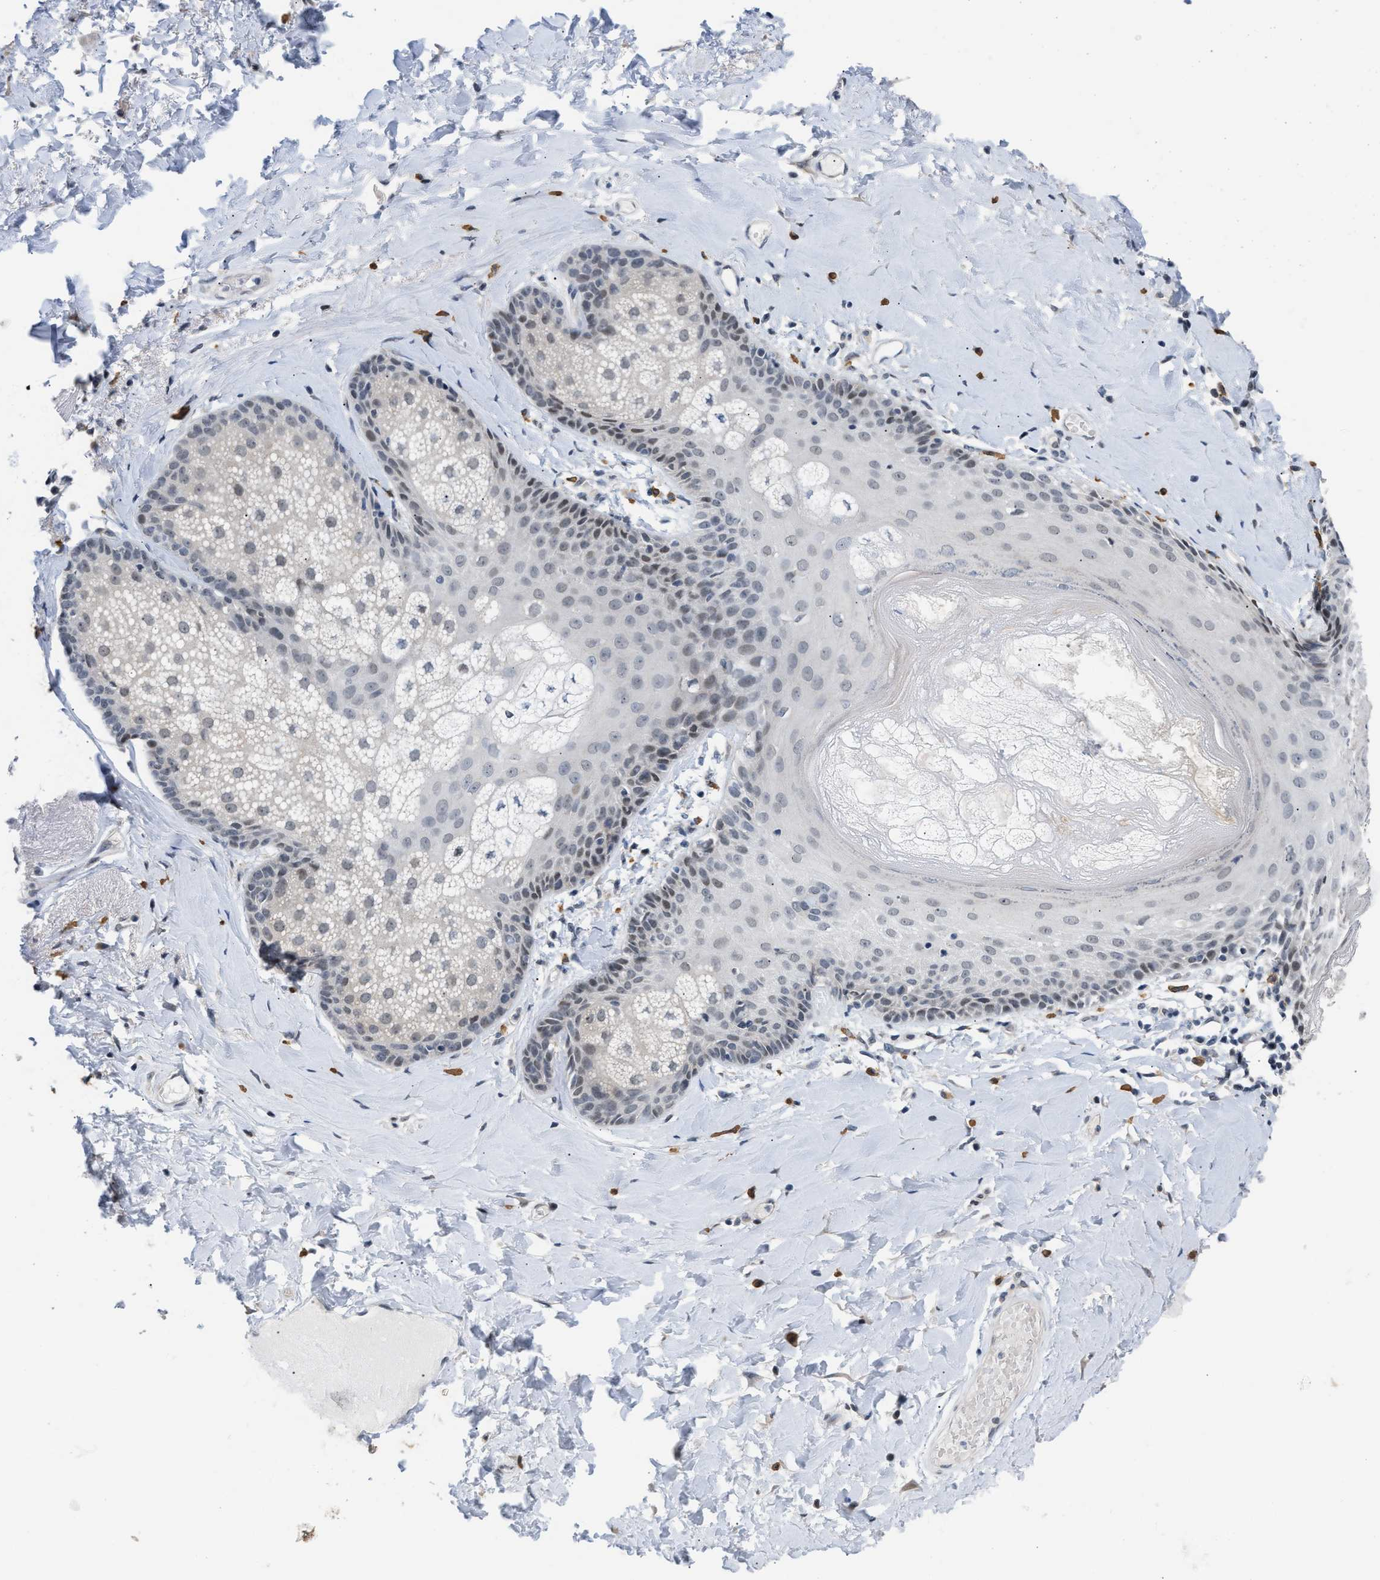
{"staining": {"intensity": "weak", "quantity": "<25%", "location": "nuclear"}, "tissue": "skin", "cell_type": "Epidermal cells", "image_type": "normal", "snomed": [{"axis": "morphology", "description": "Normal tissue, NOS"}, {"axis": "topography", "description": "Anal"}], "caption": "Human skin stained for a protein using immunohistochemistry demonstrates no positivity in epidermal cells.", "gene": "TXNRD3", "patient": {"sex": "male", "age": 69}}